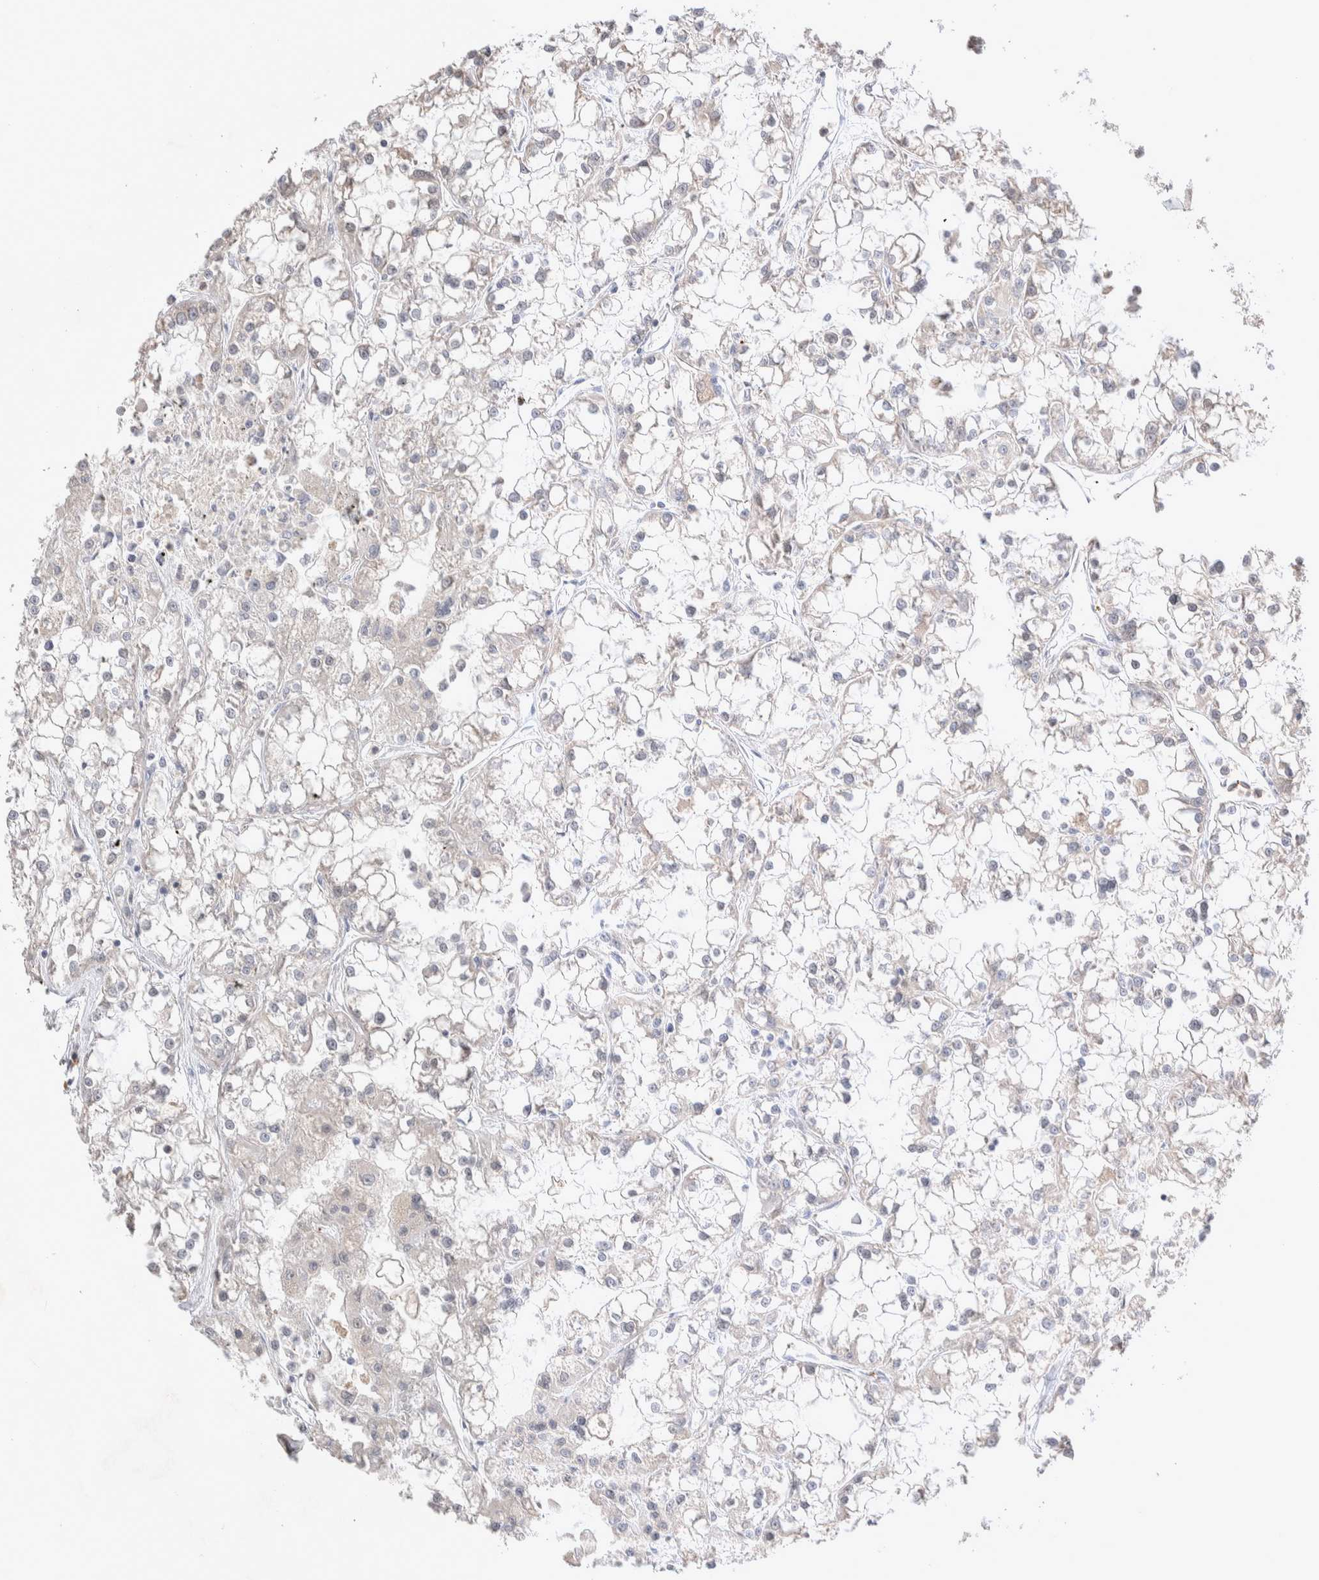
{"staining": {"intensity": "moderate", "quantity": "<25%", "location": "cytoplasmic/membranous"}, "tissue": "renal cancer", "cell_type": "Tumor cells", "image_type": "cancer", "snomed": [{"axis": "morphology", "description": "Adenocarcinoma, NOS"}, {"axis": "topography", "description": "Kidney"}], "caption": "The photomicrograph exhibits immunohistochemical staining of renal cancer. There is moderate cytoplasmic/membranous staining is present in about <25% of tumor cells.", "gene": "FFAR2", "patient": {"sex": "female", "age": 52}}